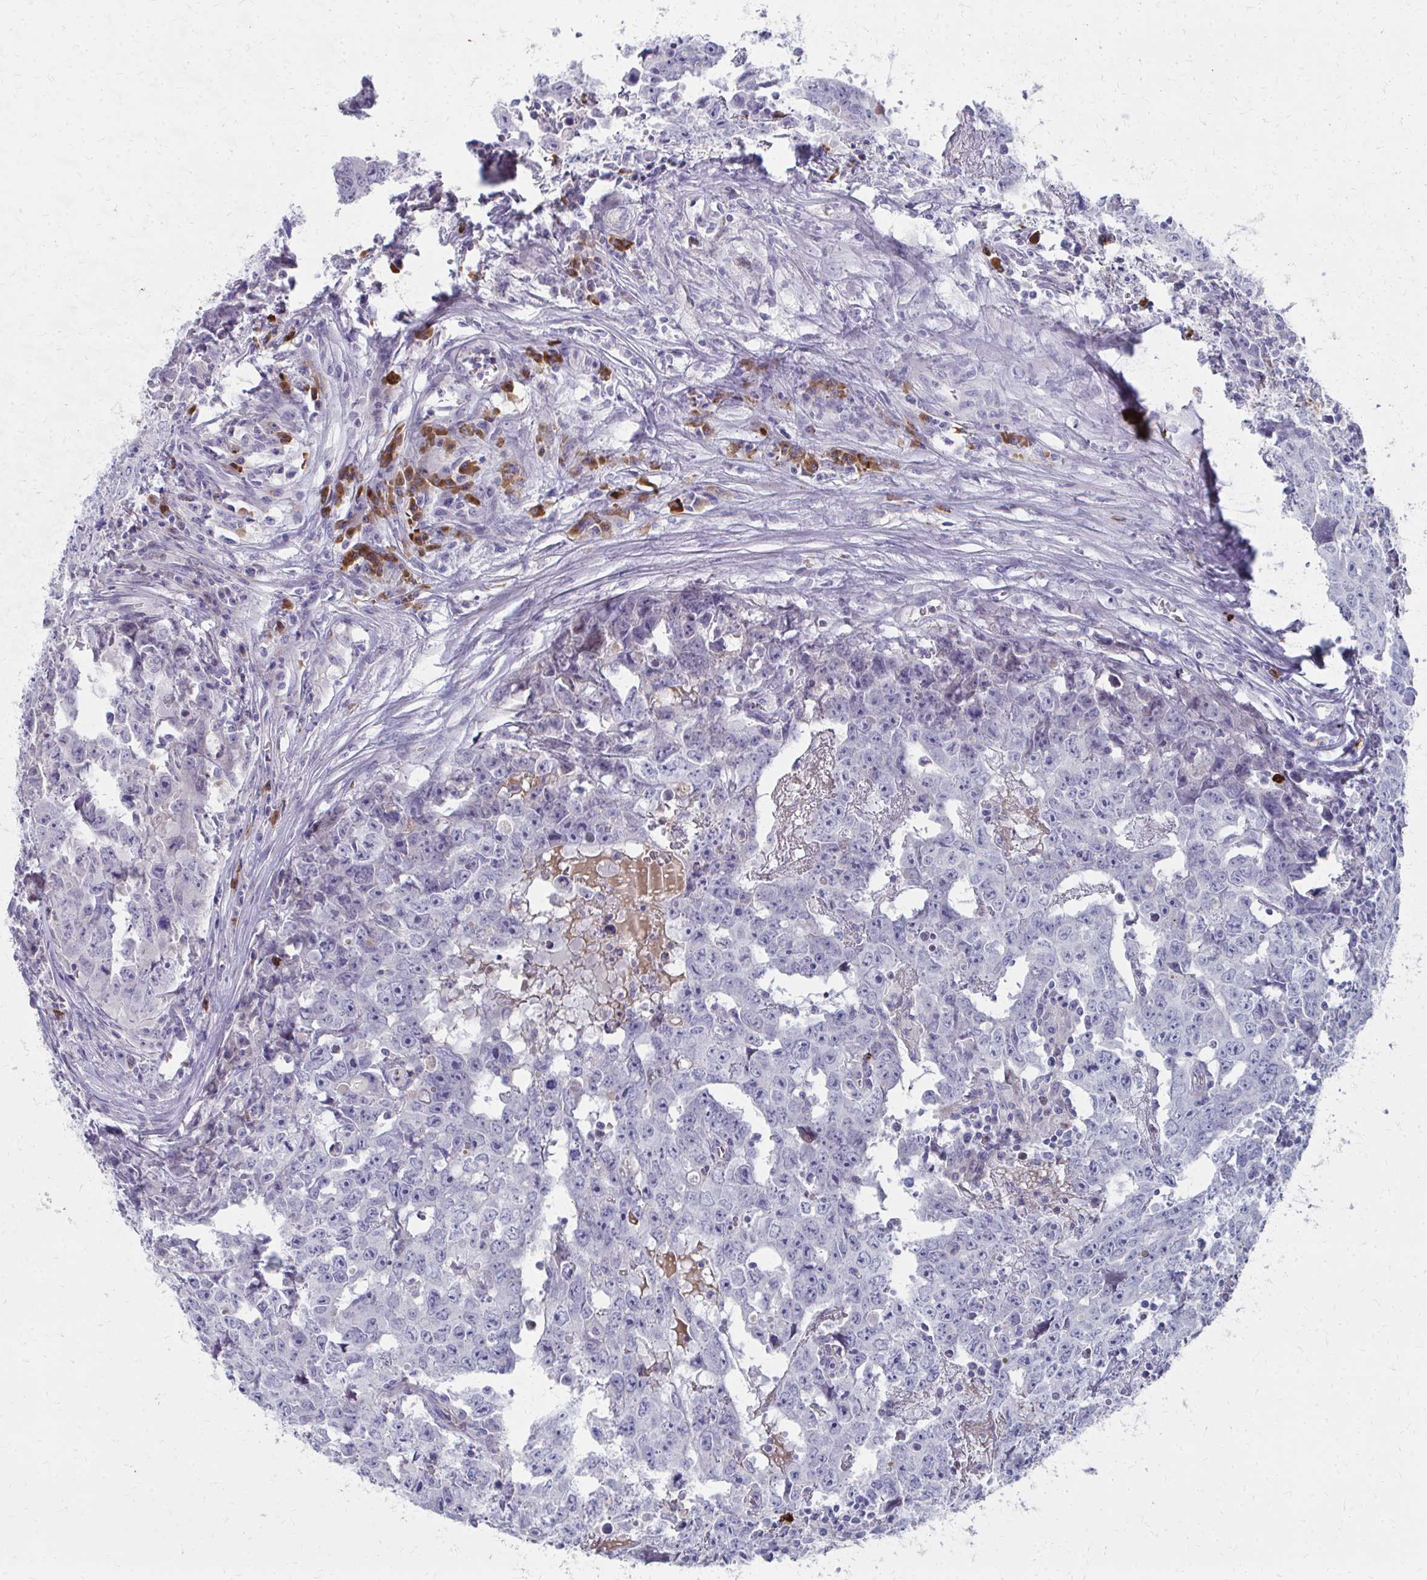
{"staining": {"intensity": "negative", "quantity": "none", "location": "none"}, "tissue": "testis cancer", "cell_type": "Tumor cells", "image_type": "cancer", "snomed": [{"axis": "morphology", "description": "Carcinoma, Embryonal, NOS"}, {"axis": "topography", "description": "Testis"}], "caption": "This is an immunohistochemistry micrograph of human testis embryonal carcinoma. There is no expression in tumor cells.", "gene": "MS4A2", "patient": {"sex": "male", "age": 22}}